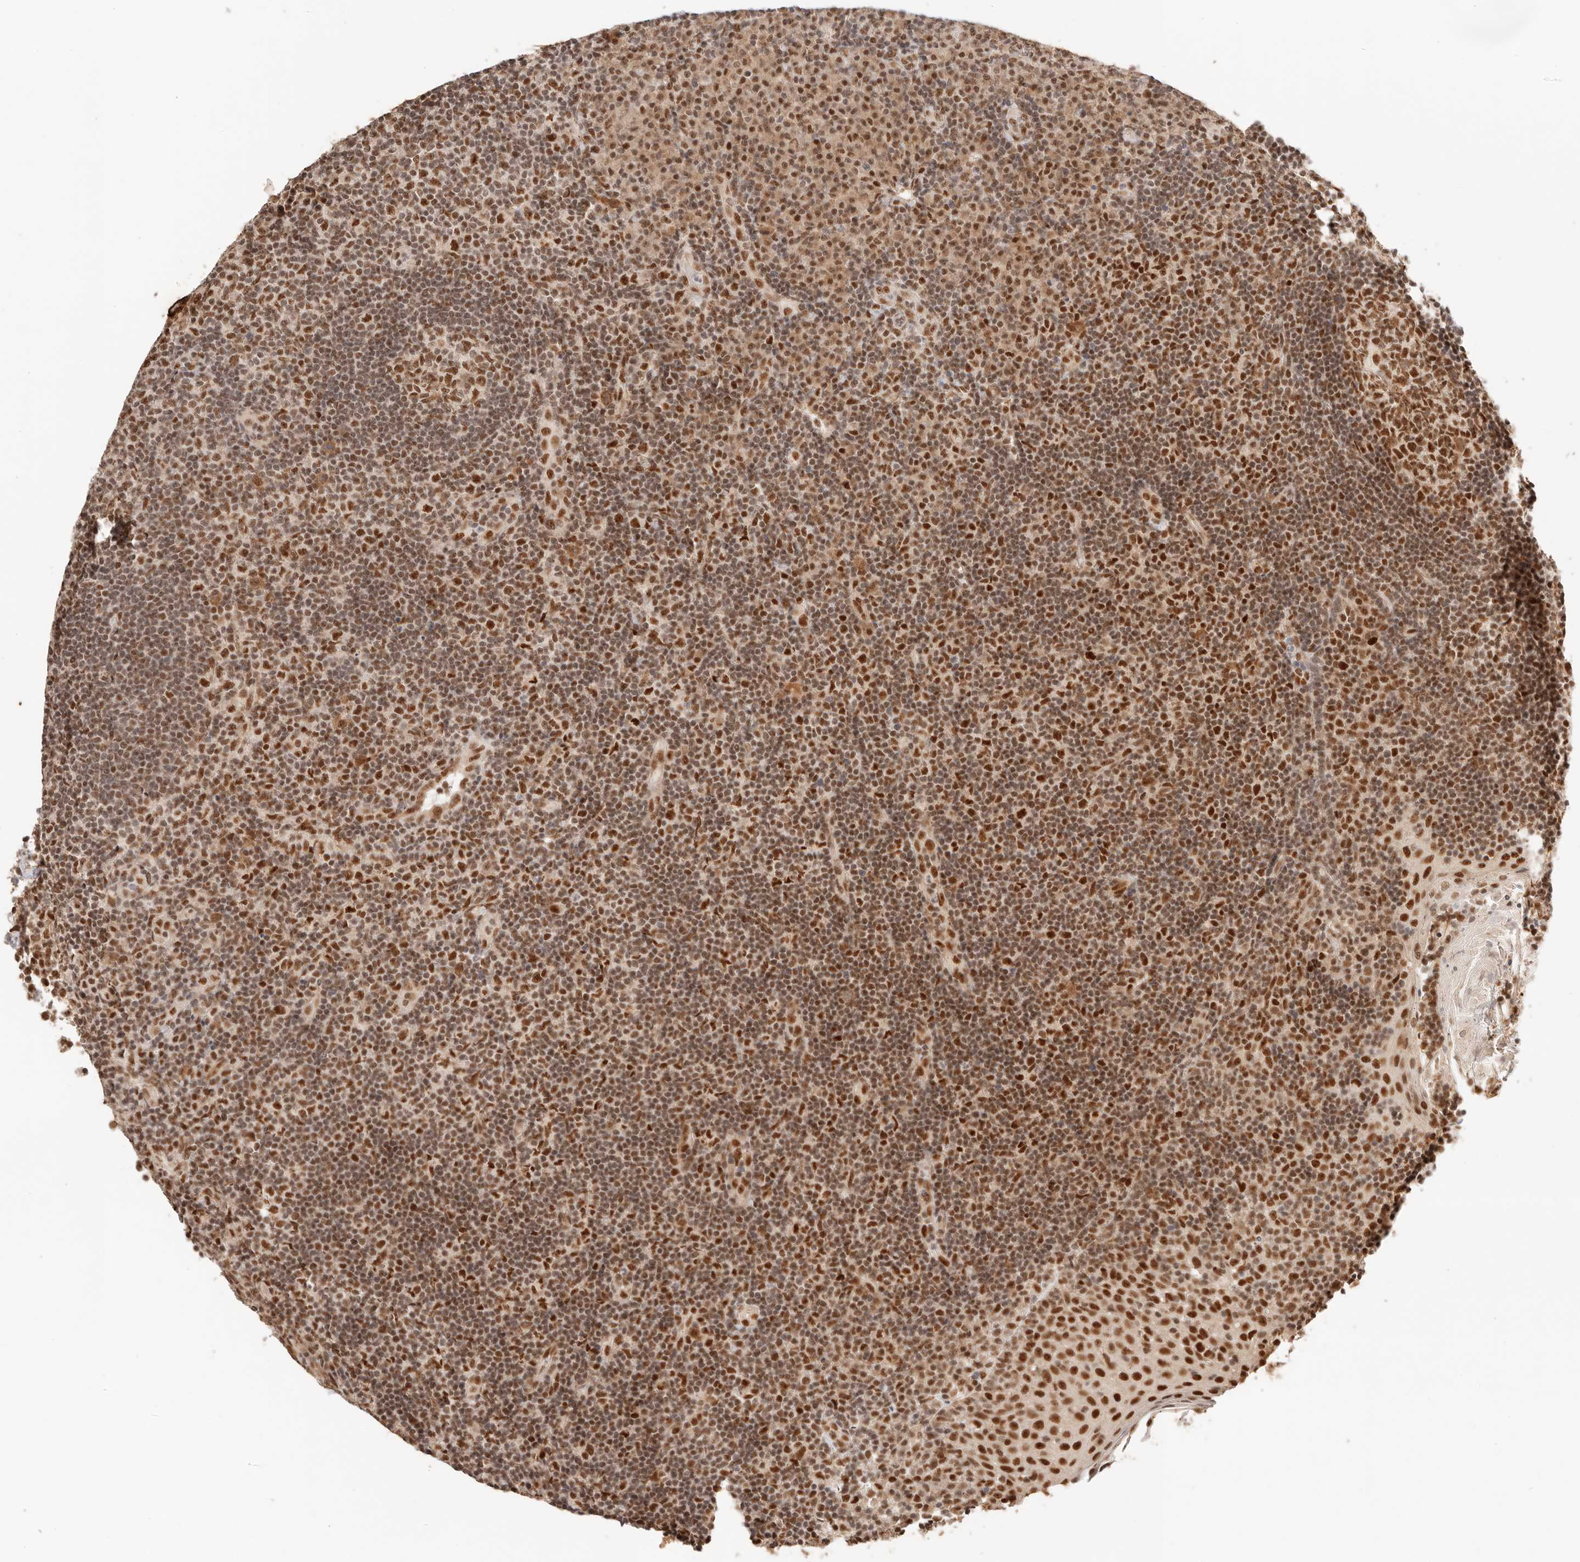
{"staining": {"intensity": "moderate", "quantity": ">75%", "location": "nuclear"}, "tissue": "tonsil", "cell_type": "Germinal center cells", "image_type": "normal", "snomed": [{"axis": "morphology", "description": "Normal tissue, NOS"}, {"axis": "topography", "description": "Tonsil"}], "caption": "DAB (3,3'-diaminobenzidine) immunohistochemical staining of unremarkable tonsil exhibits moderate nuclear protein positivity in approximately >75% of germinal center cells. (Brightfield microscopy of DAB IHC at high magnification).", "gene": "GTF2E2", "patient": {"sex": "female", "age": 40}}